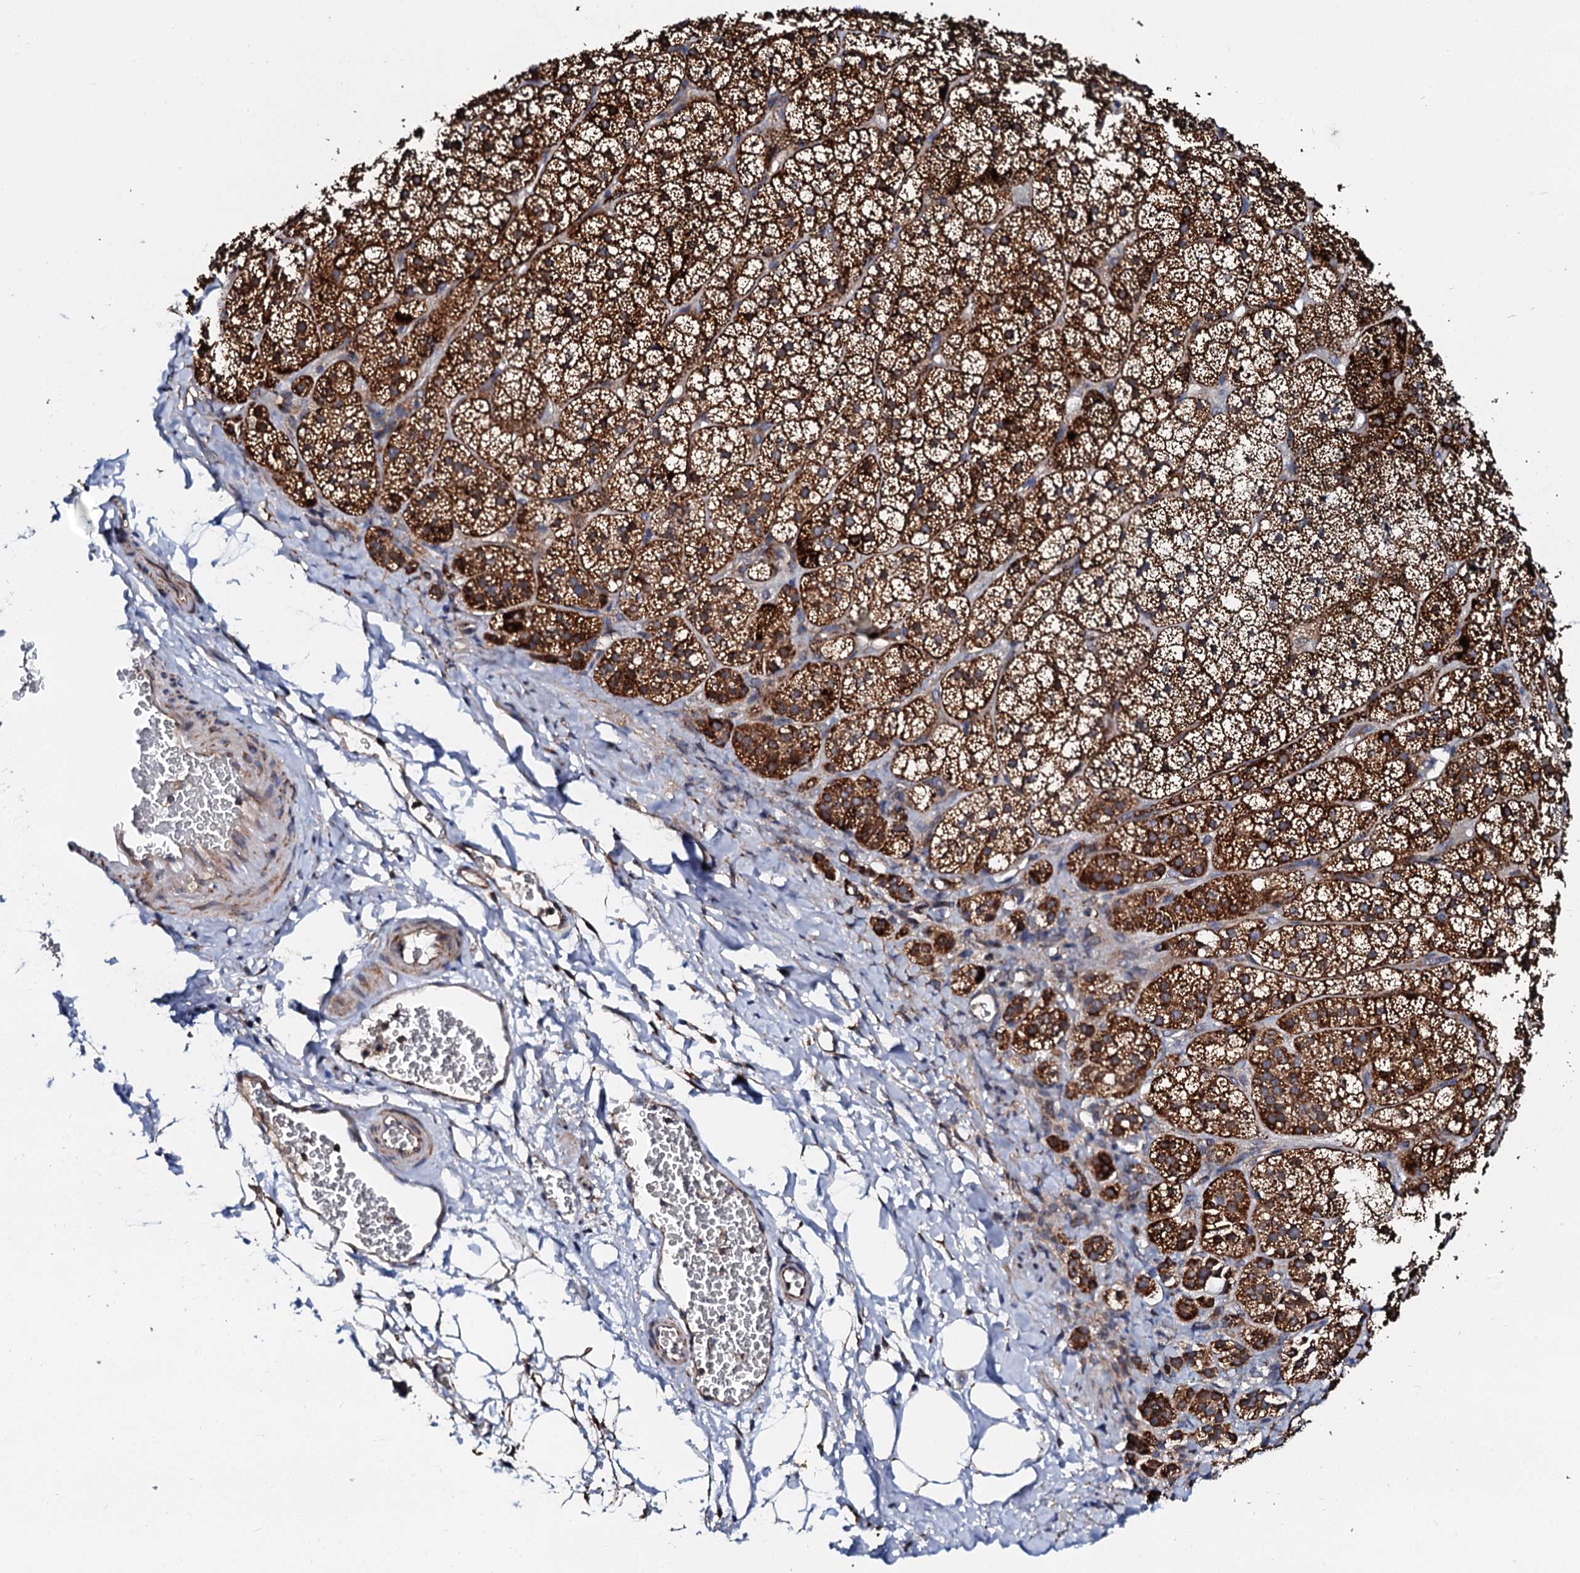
{"staining": {"intensity": "strong", "quantity": ">75%", "location": "cytoplasmic/membranous"}, "tissue": "adrenal gland", "cell_type": "Glandular cells", "image_type": "normal", "snomed": [{"axis": "morphology", "description": "Normal tissue, NOS"}, {"axis": "topography", "description": "Adrenal gland"}], "caption": "The histopathology image displays a brown stain indicating the presence of a protein in the cytoplasmic/membranous of glandular cells in adrenal gland.", "gene": "UBE3C", "patient": {"sex": "female", "age": 44}}